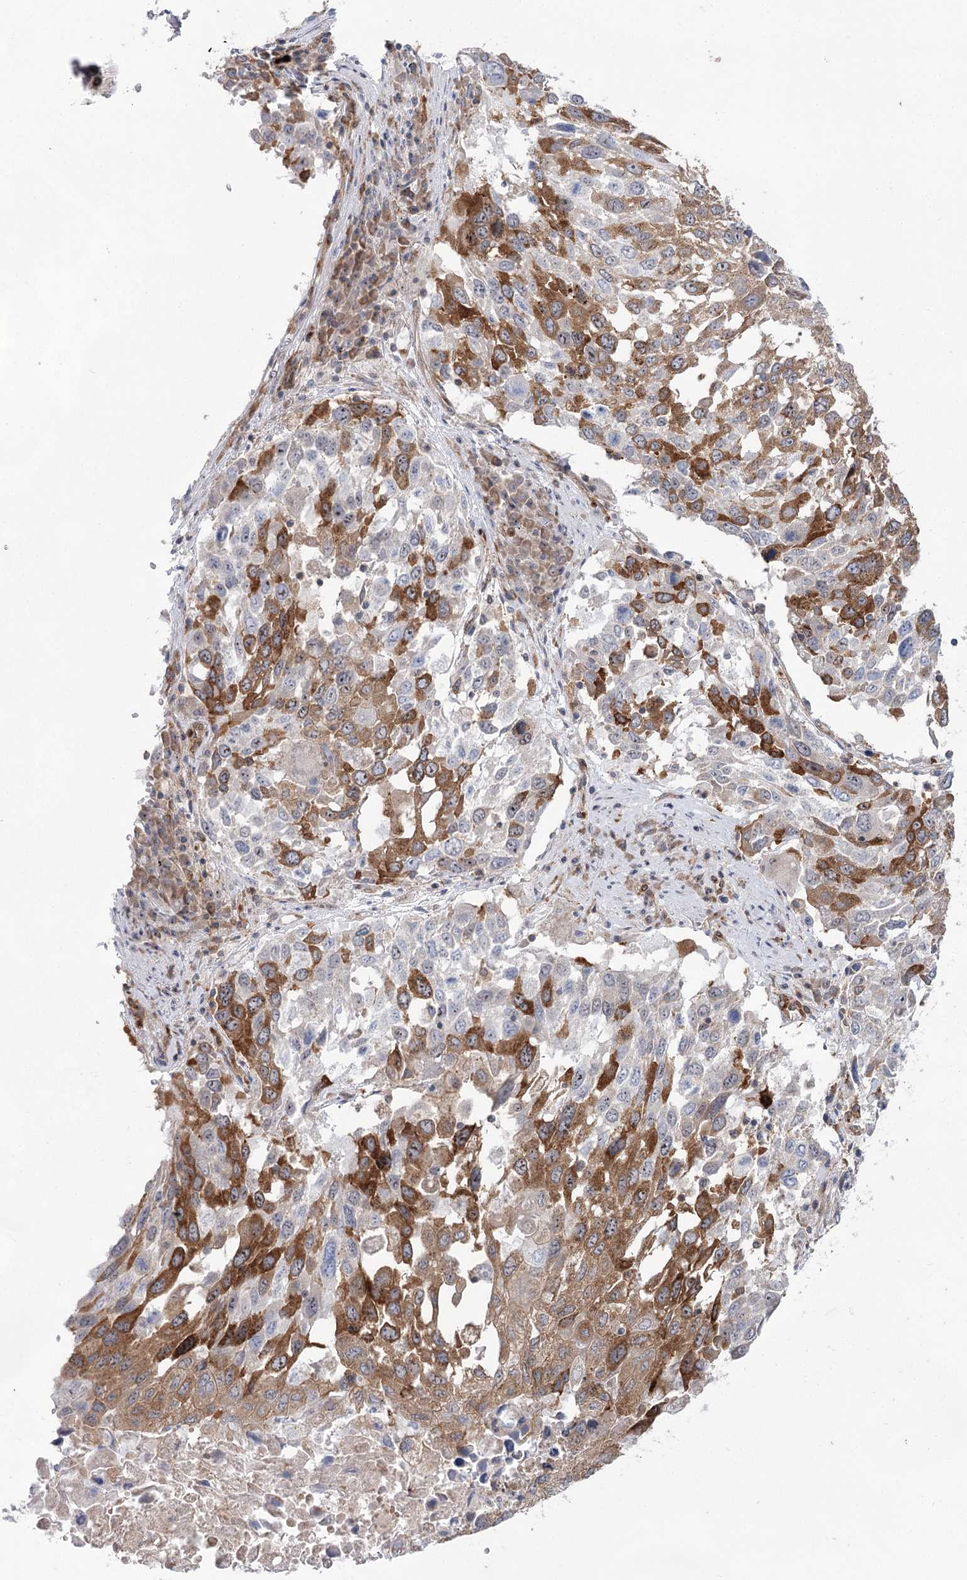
{"staining": {"intensity": "moderate", "quantity": ">75%", "location": "cytoplasmic/membranous"}, "tissue": "lung cancer", "cell_type": "Tumor cells", "image_type": "cancer", "snomed": [{"axis": "morphology", "description": "Squamous cell carcinoma, NOS"}, {"axis": "topography", "description": "Lung"}], "caption": "High-power microscopy captured an IHC histopathology image of lung squamous cell carcinoma, revealing moderate cytoplasmic/membranous staining in about >75% of tumor cells. The protein is stained brown, and the nuclei are stained in blue (DAB IHC with brightfield microscopy, high magnification).", "gene": "VWA2", "patient": {"sex": "male", "age": 65}}